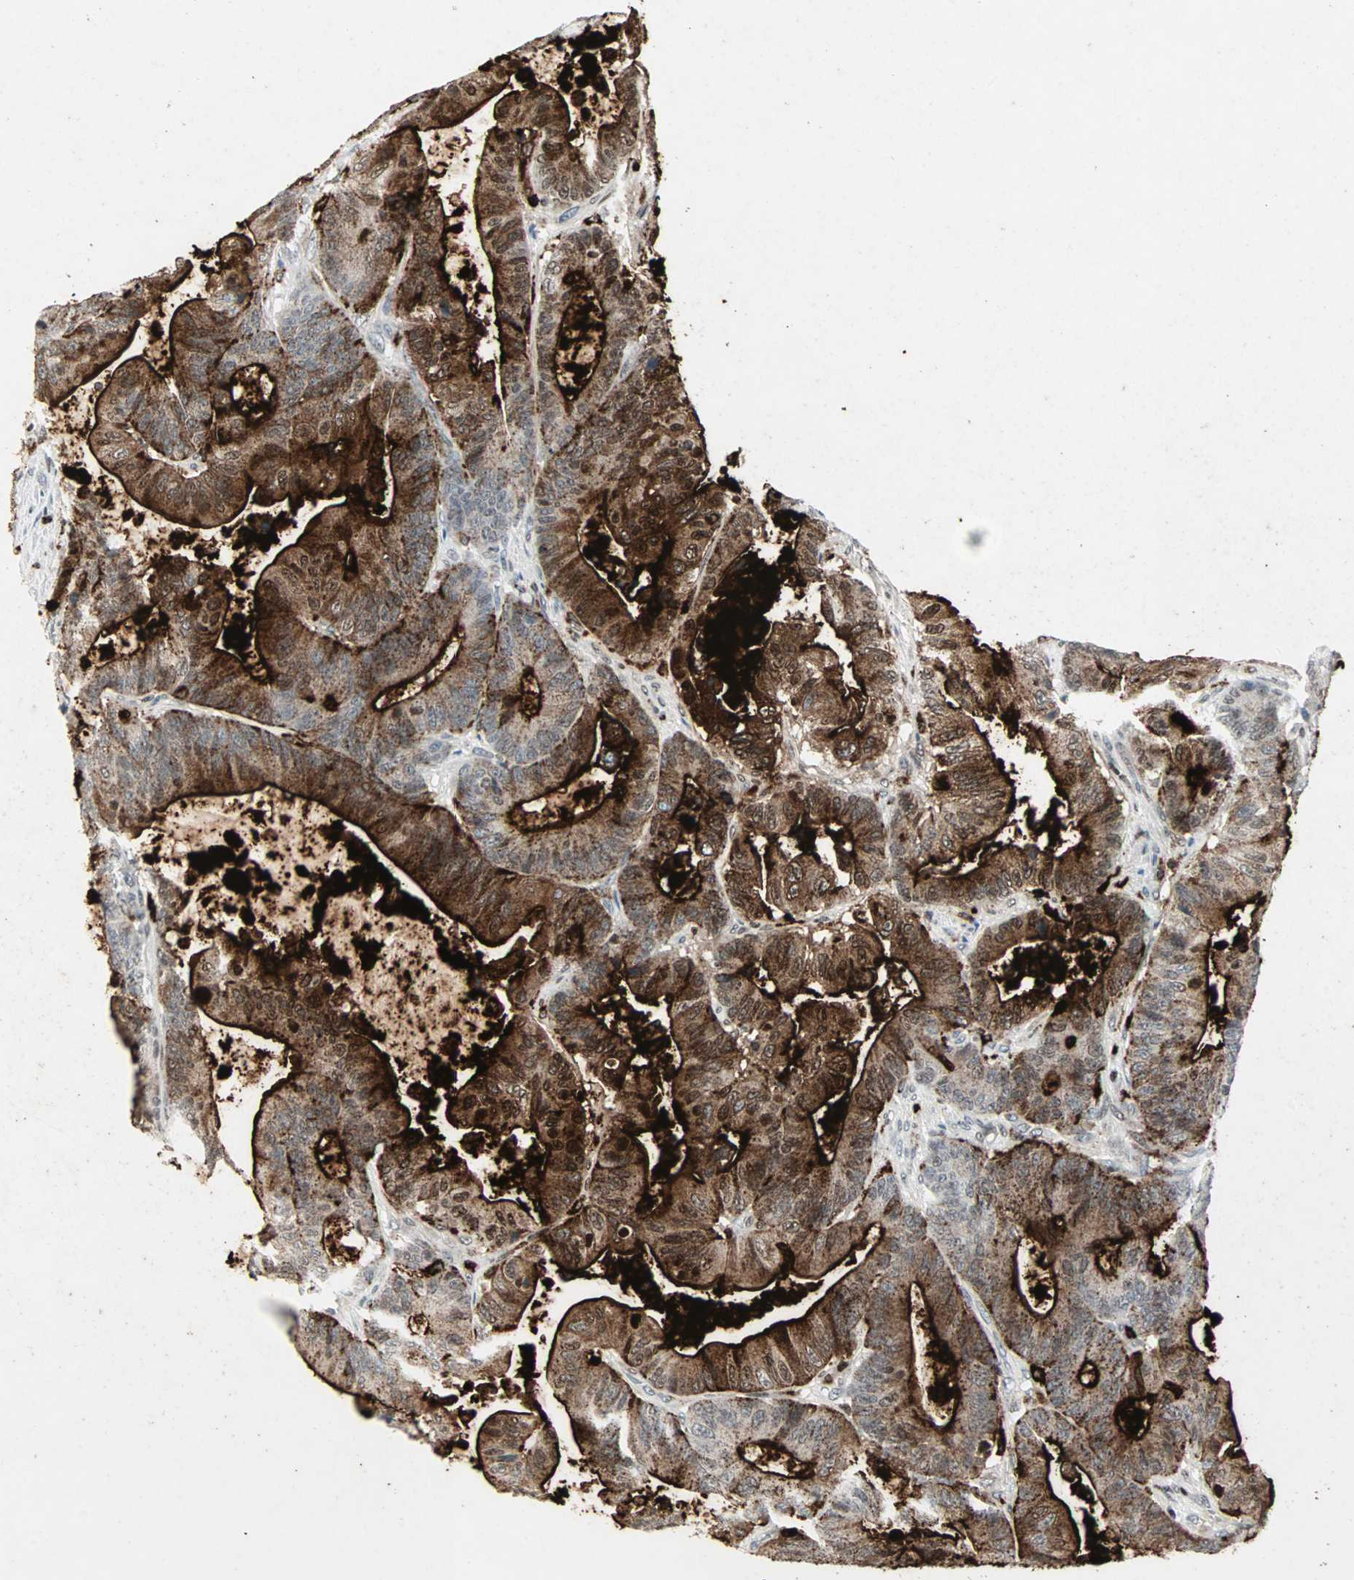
{"staining": {"intensity": "strong", "quantity": ">75%", "location": "cytoplasmic/membranous,nuclear"}, "tissue": "colorectal cancer", "cell_type": "Tumor cells", "image_type": "cancer", "snomed": [{"axis": "morphology", "description": "Adenocarcinoma, NOS"}, {"axis": "topography", "description": "Colon"}], "caption": "This is an image of IHC staining of colorectal cancer (adenocarcinoma), which shows strong expression in the cytoplasmic/membranous and nuclear of tumor cells.", "gene": "CEACAM6", "patient": {"sex": "female", "age": 84}}